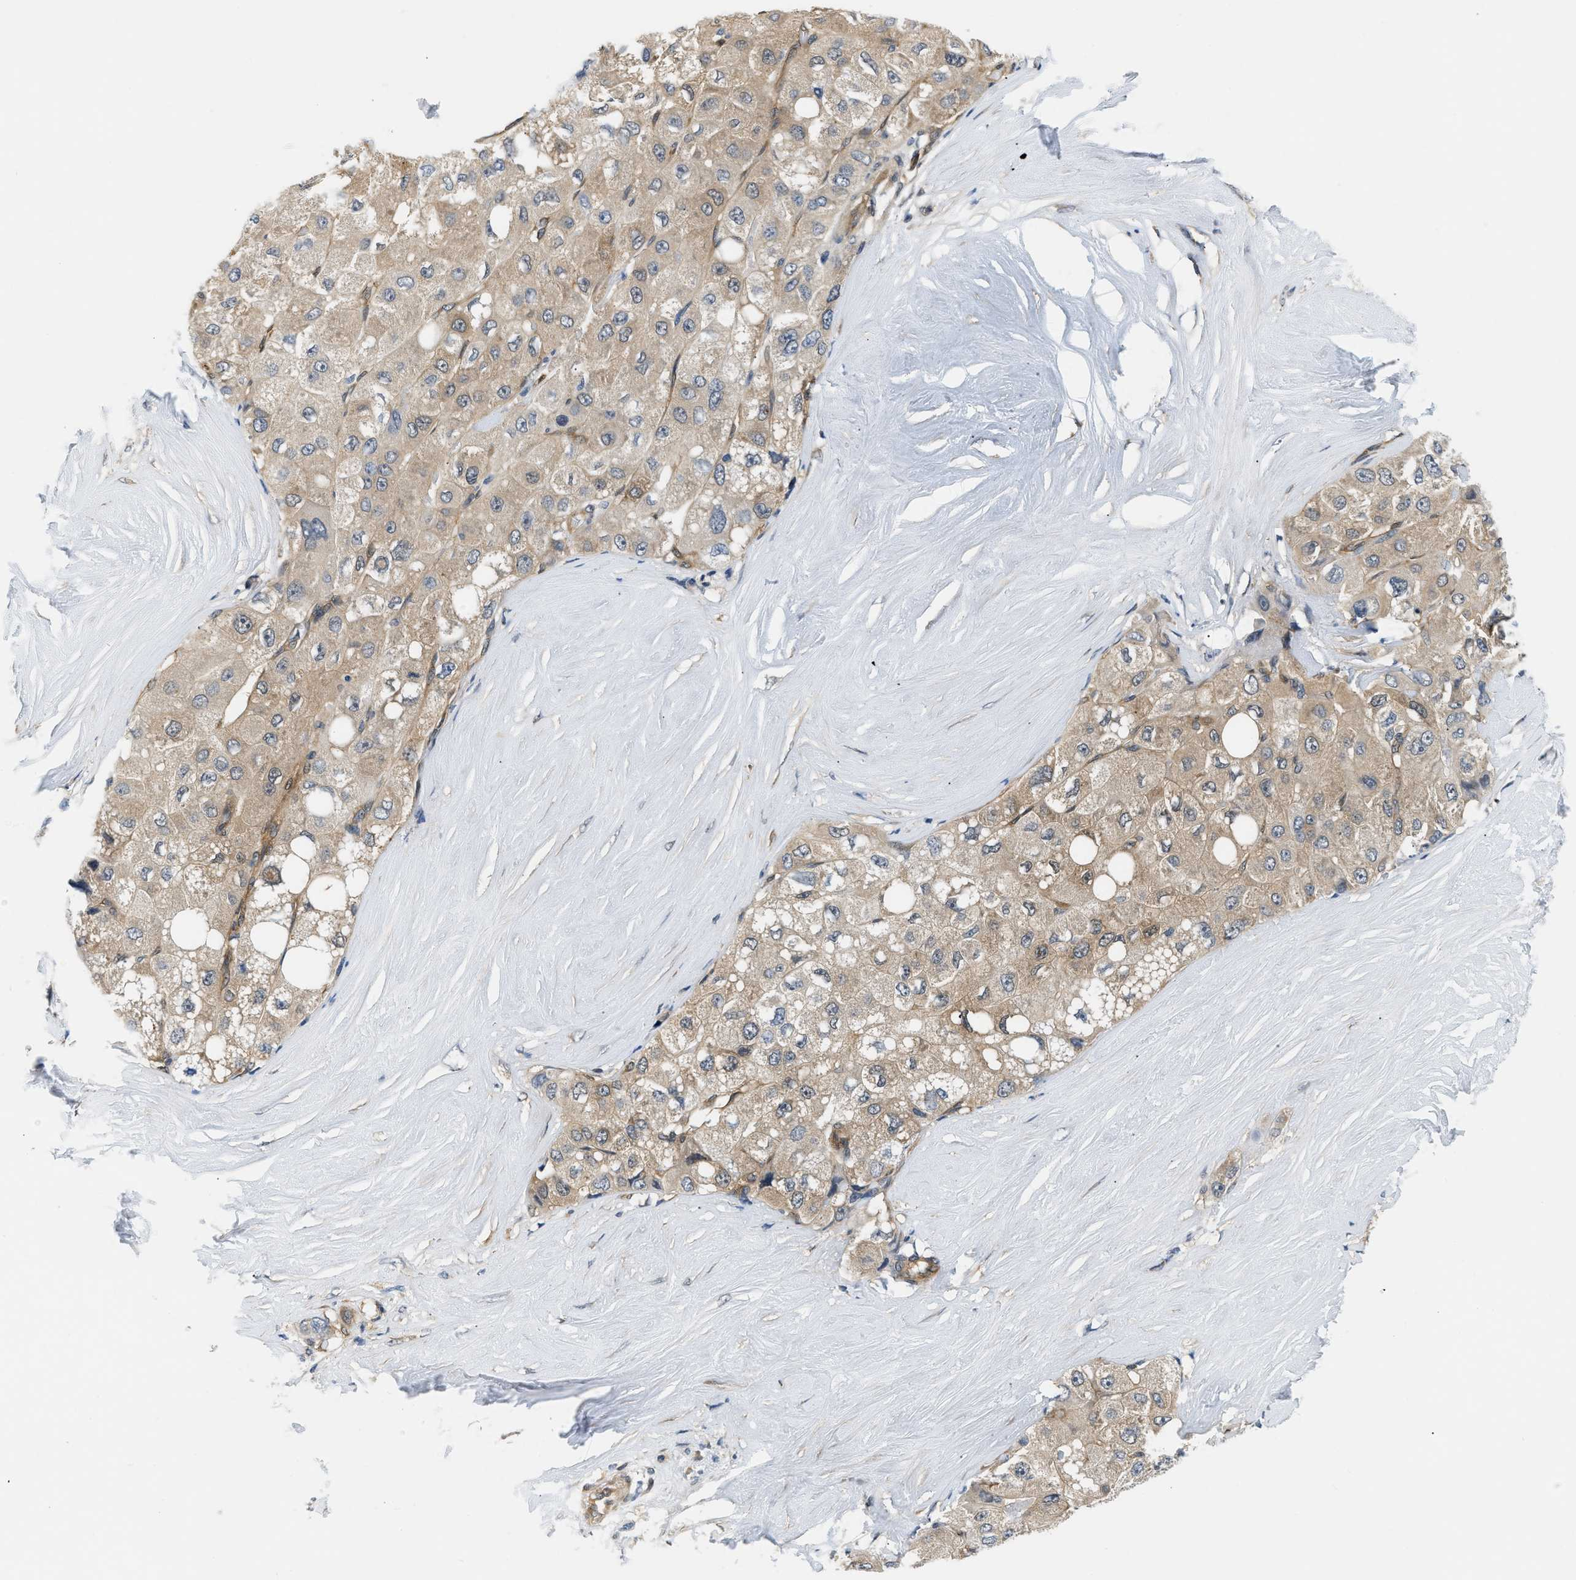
{"staining": {"intensity": "moderate", "quantity": ">75%", "location": "cytoplasmic/membranous"}, "tissue": "liver cancer", "cell_type": "Tumor cells", "image_type": "cancer", "snomed": [{"axis": "morphology", "description": "Carcinoma, Hepatocellular, NOS"}, {"axis": "topography", "description": "Liver"}], "caption": "Tumor cells demonstrate medium levels of moderate cytoplasmic/membranous staining in approximately >75% of cells in human liver hepatocellular carcinoma.", "gene": "EIF4EBP2", "patient": {"sex": "male", "age": 80}}